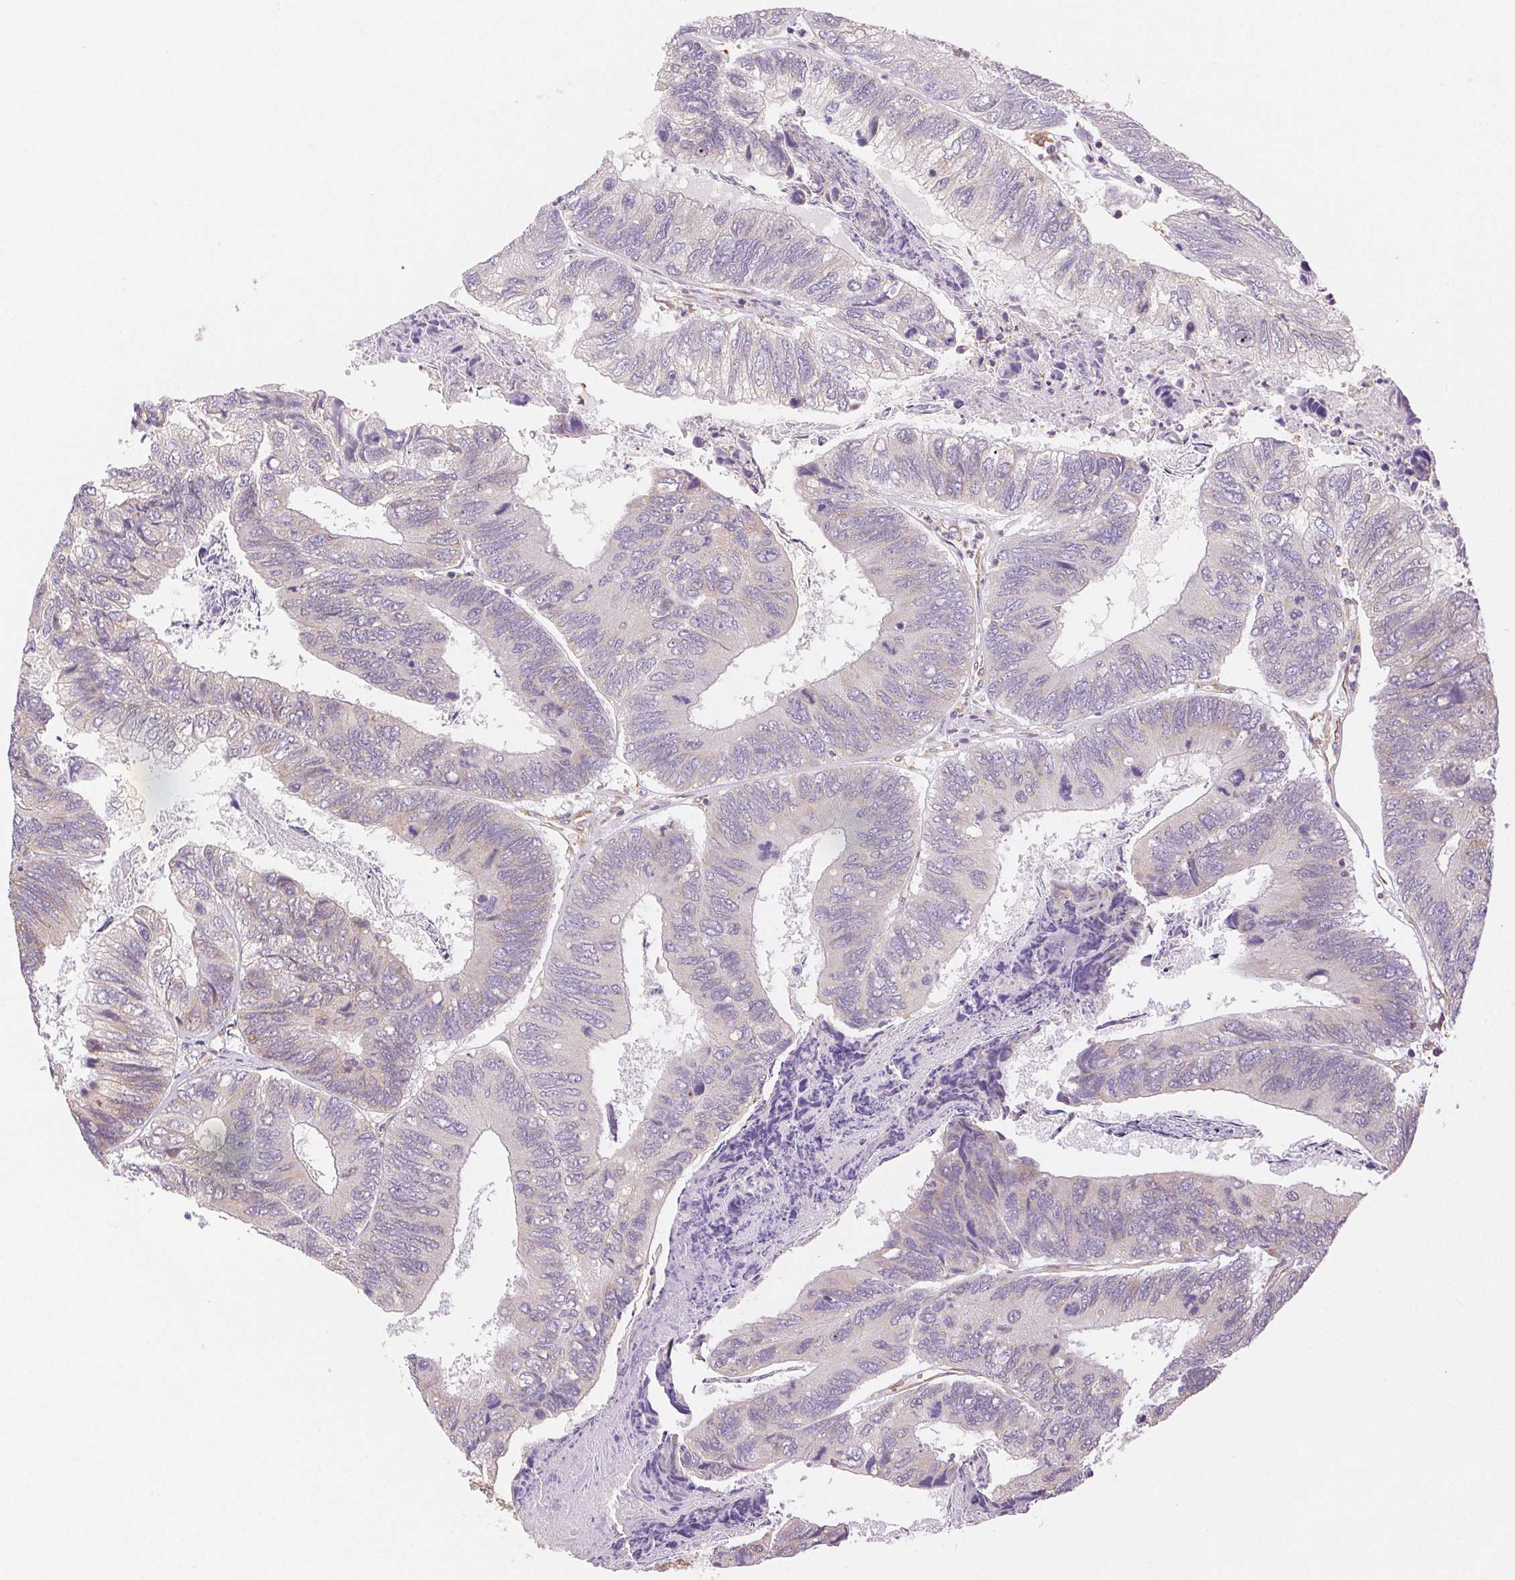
{"staining": {"intensity": "weak", "quantity": "25%-75%", "location": "cytoplasmic/membranous"}, "tissue": "colorectal cancer", "cell_type": "Tumor cells", "image_type": "cancer", "snomed": [{"axis": "morphology", "description": "Adenocarcinoma, NOS"}, {"axis": "topography", "description": "Colon"}], "caption": "Immunohistochemical staining of colorectal cancer (adenocarcinoma) displays low levels of weak cytoplasmic/membranous positivity in about 25%-75% of tumor cells.", "gene": "ENTREP1", "patient": {"sex": "female", "age": 67}}